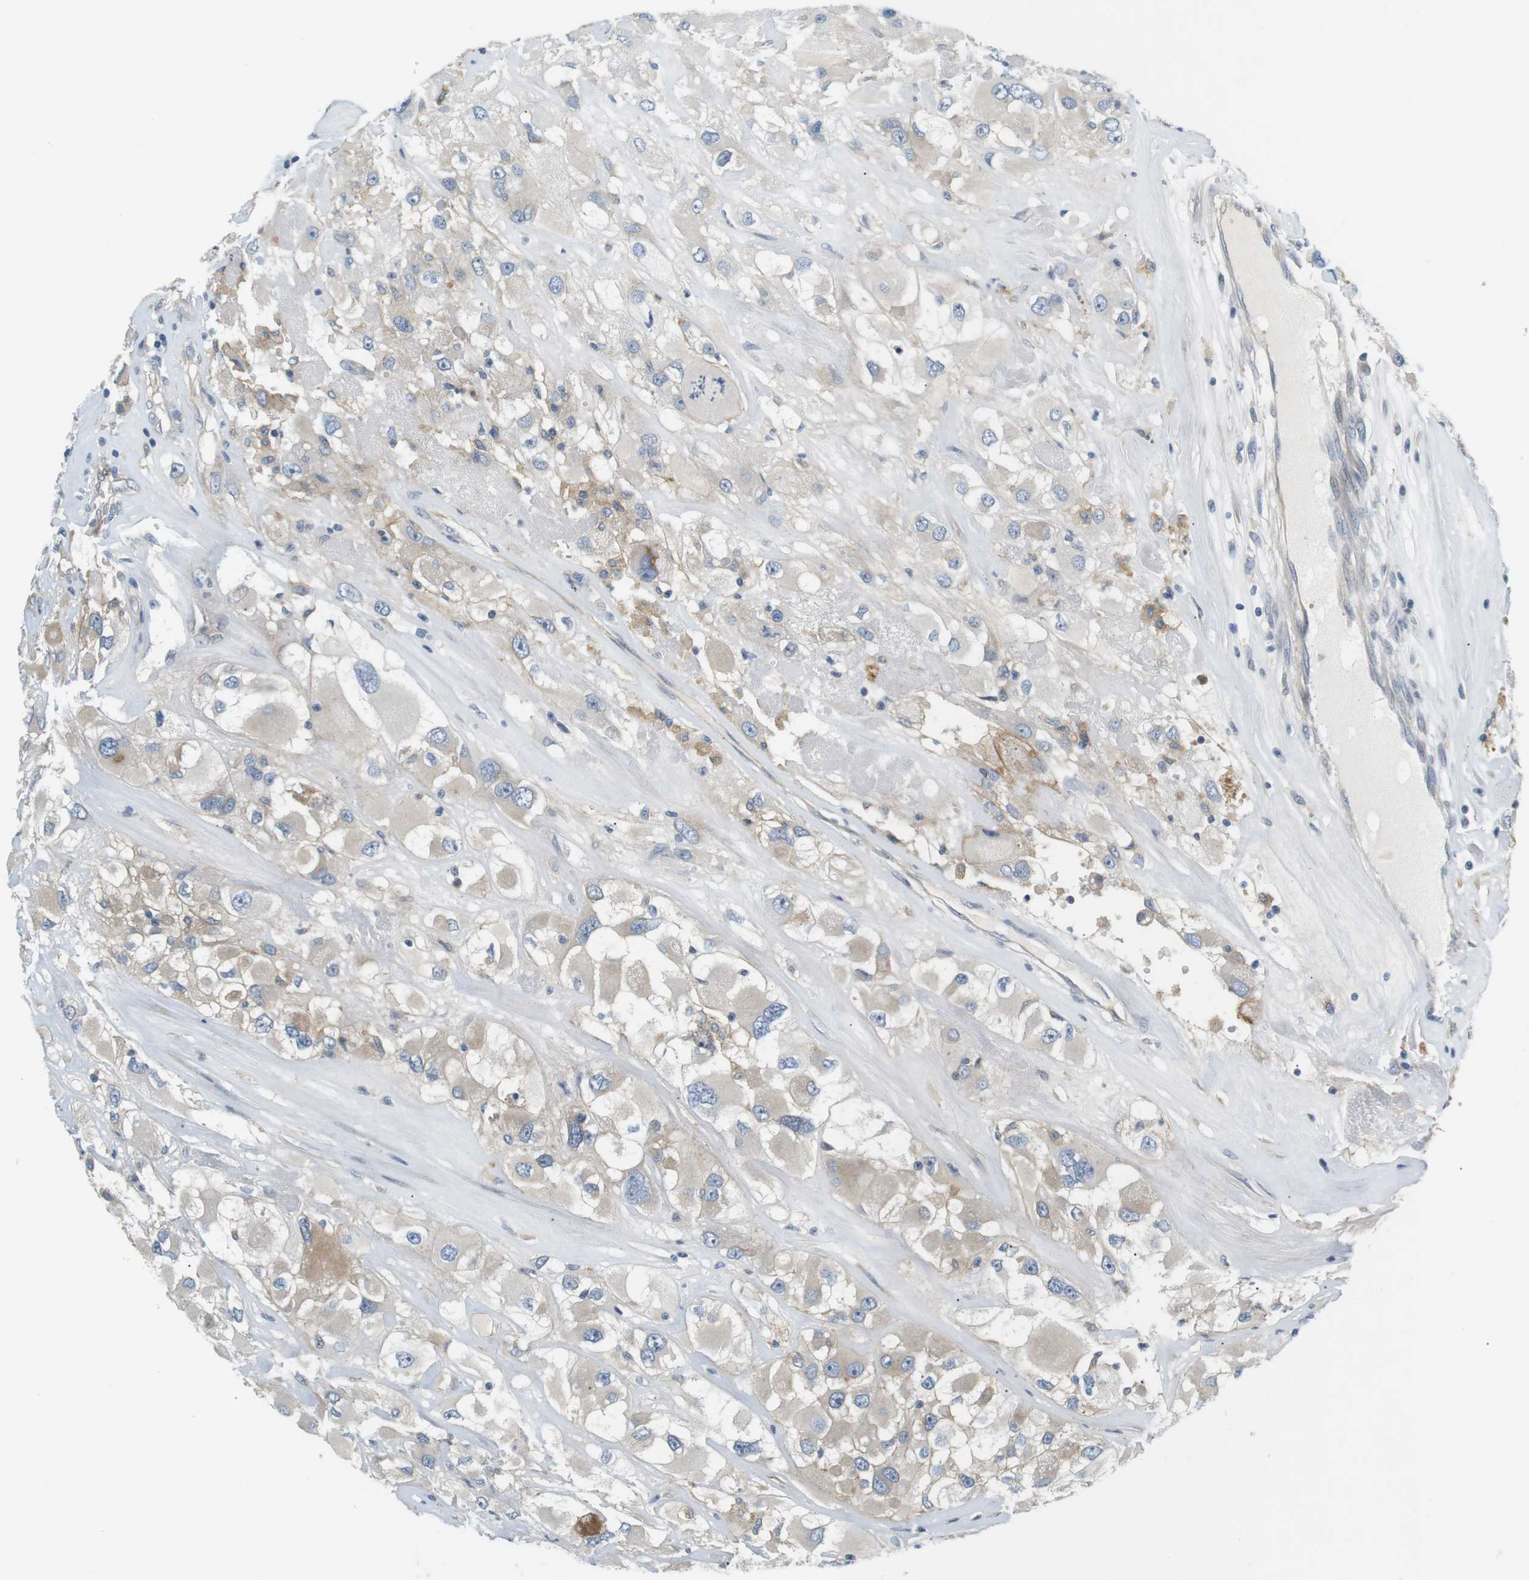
{"staining": {"intensity": "weak", "quantity": "<25%", "location": "cytoplasmic/membranous"}, "tissue": "renal cancer", "cell_type": "Tumor cells", "image_type": "cancer", "snomed": [{"axis": "morphology", "description": "Adenocarcinoma, NOS"}, {"axis": "topography", "description": "Kidney"}], "caption": "Immunohistochemical staining of adenocarcinoma (renal) demonstrates no significant expression in tumor cells.", "gene": "SLC30A1", "patient": {"sex": "female", "age": 52}}